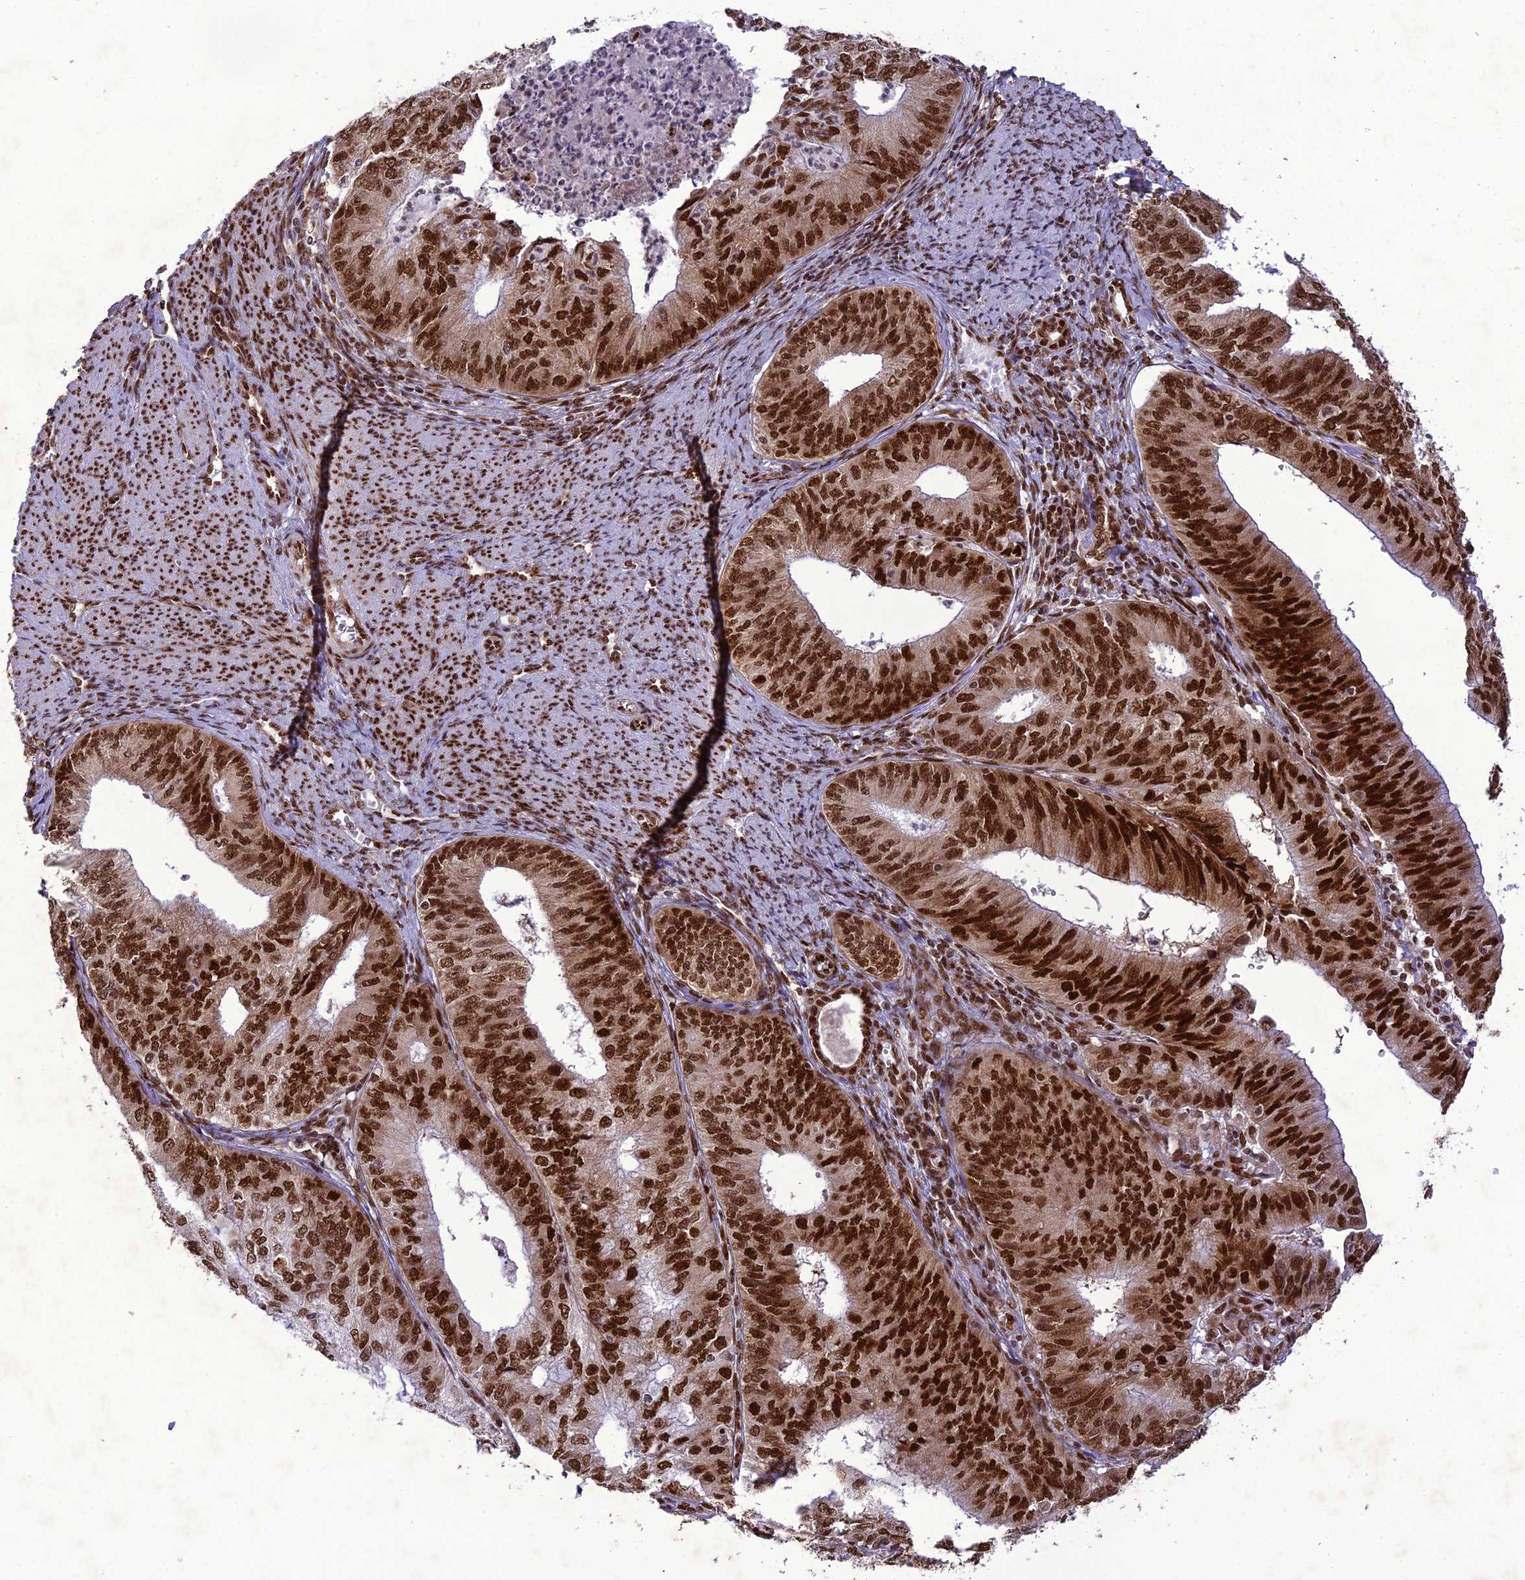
{"staining": {"intensity": "strong", "quantity": ">75%", "location": "nuclear"}, "tissue": "endometrial cancer", "cell_type": "Tumor cells", "image_type": "cancer", "snomed": [{"axis": "morphology", "description": "Adenocarcinoma, NOS"}, {"axis": "topography", "description": "Endometrium"}], "caption": "Immunohistochemical staining of human endometrial adenocarcinoma displays high levels of strong nuclear positivity in about >75% of tumor cells. (brown staining indicates protein expression, while blue staining denotes nuclei).", "gene": "DDX1", "patient": {"sex": "female", "age": 68}}